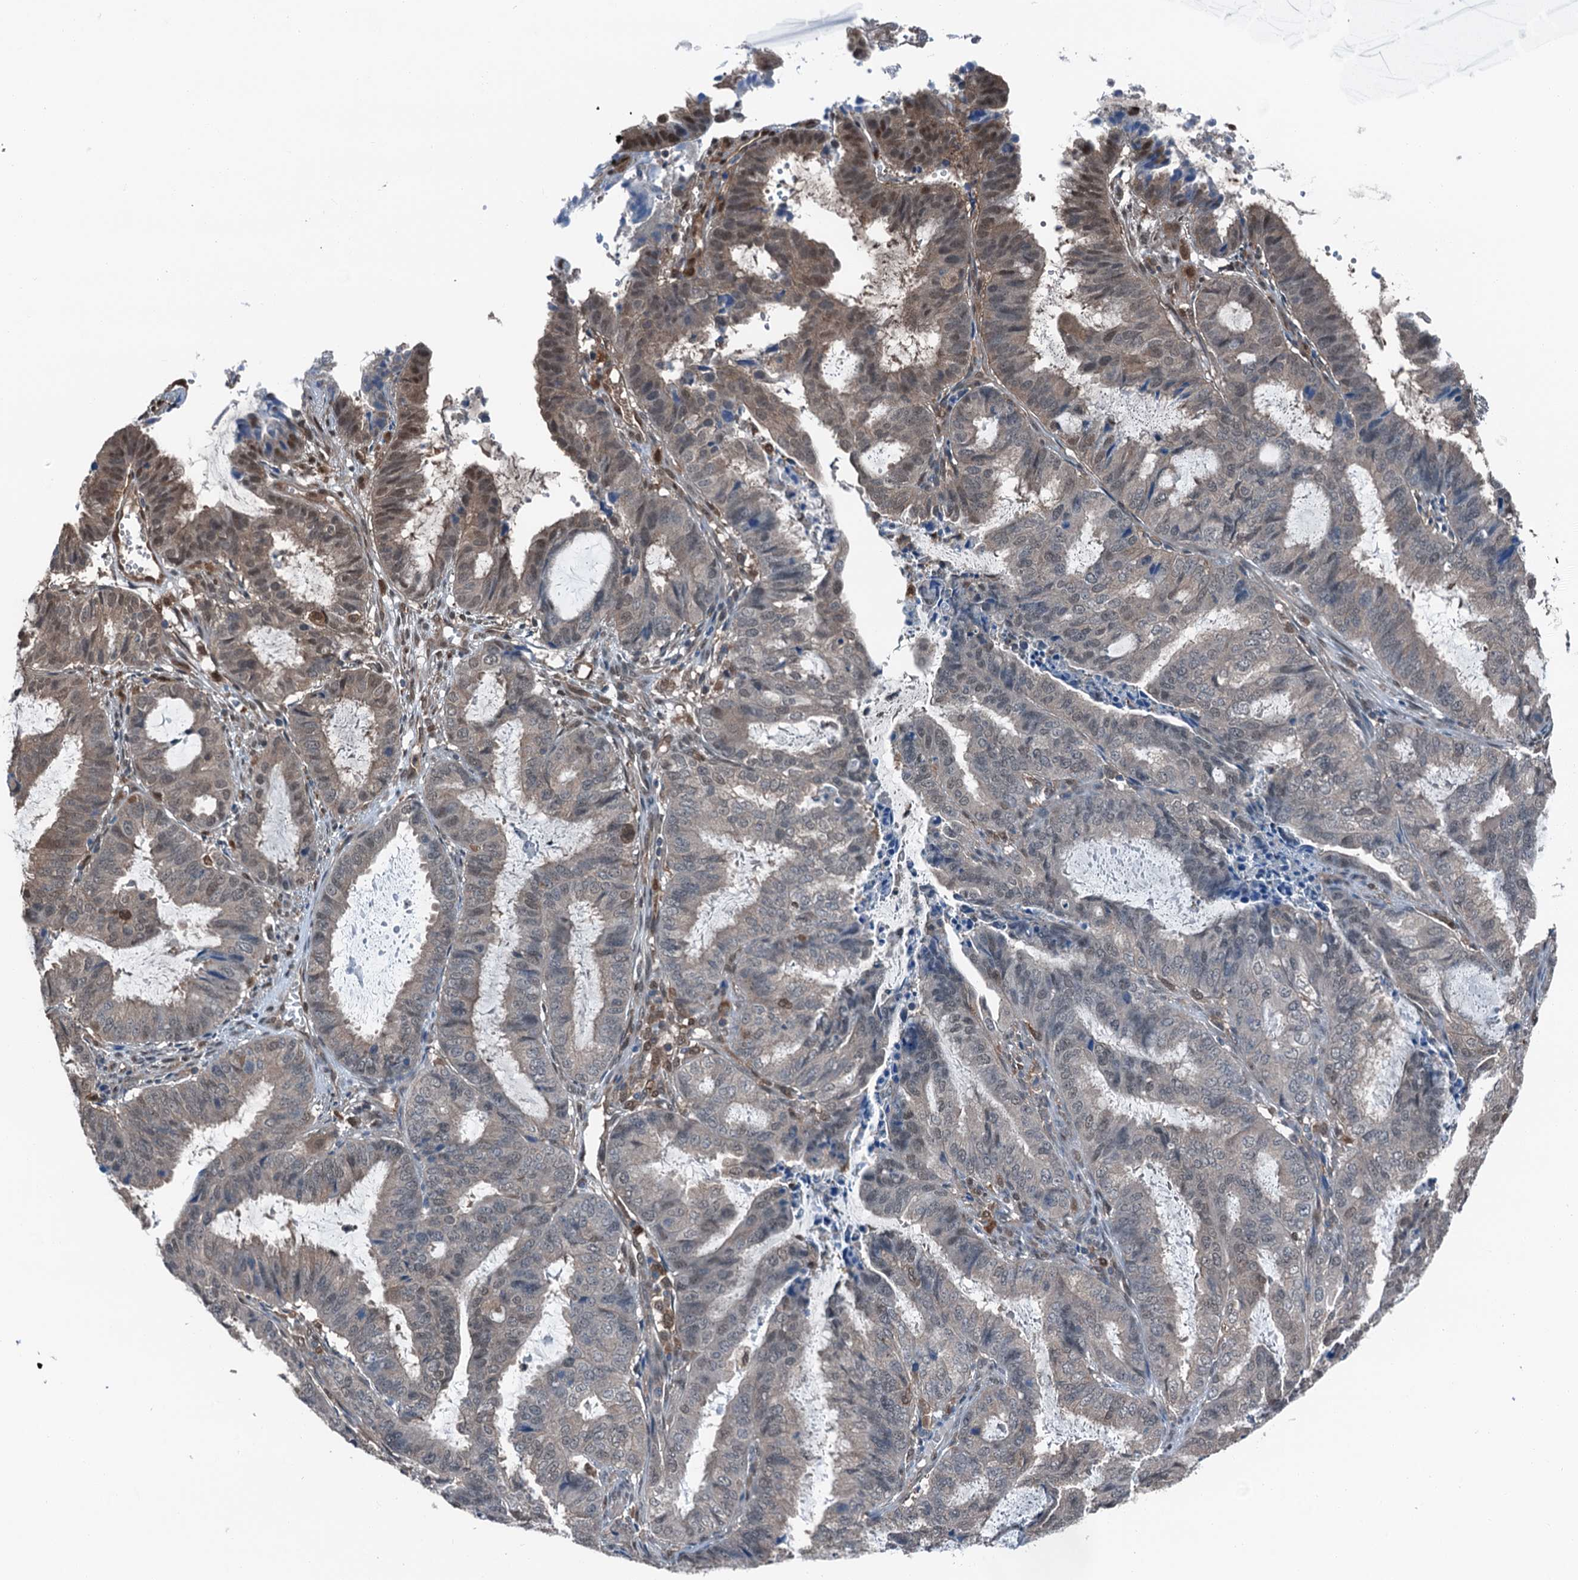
{"staining": {"intensity": "weak", "quantity": "<25%", "location": "cytoplasmic/membranous,nuclear"}, "tissue": "endometrial cancer", "cell_type": "Tumor cells", "image_type": "cancer", "snomed": [{"axis": "morphology", "description": "Adenocarcinoma, NOS"}, {"axis": "topography", "description": "Endometrium"}], "caption": "Immunohistochemistry image of human endometrial cancer (adenocarcinoma) stained for a protein (brown), which demonstrates no expression in tumor cells.", "gene": "RNH1", "patient": {"sex": "female", "age": 51}}